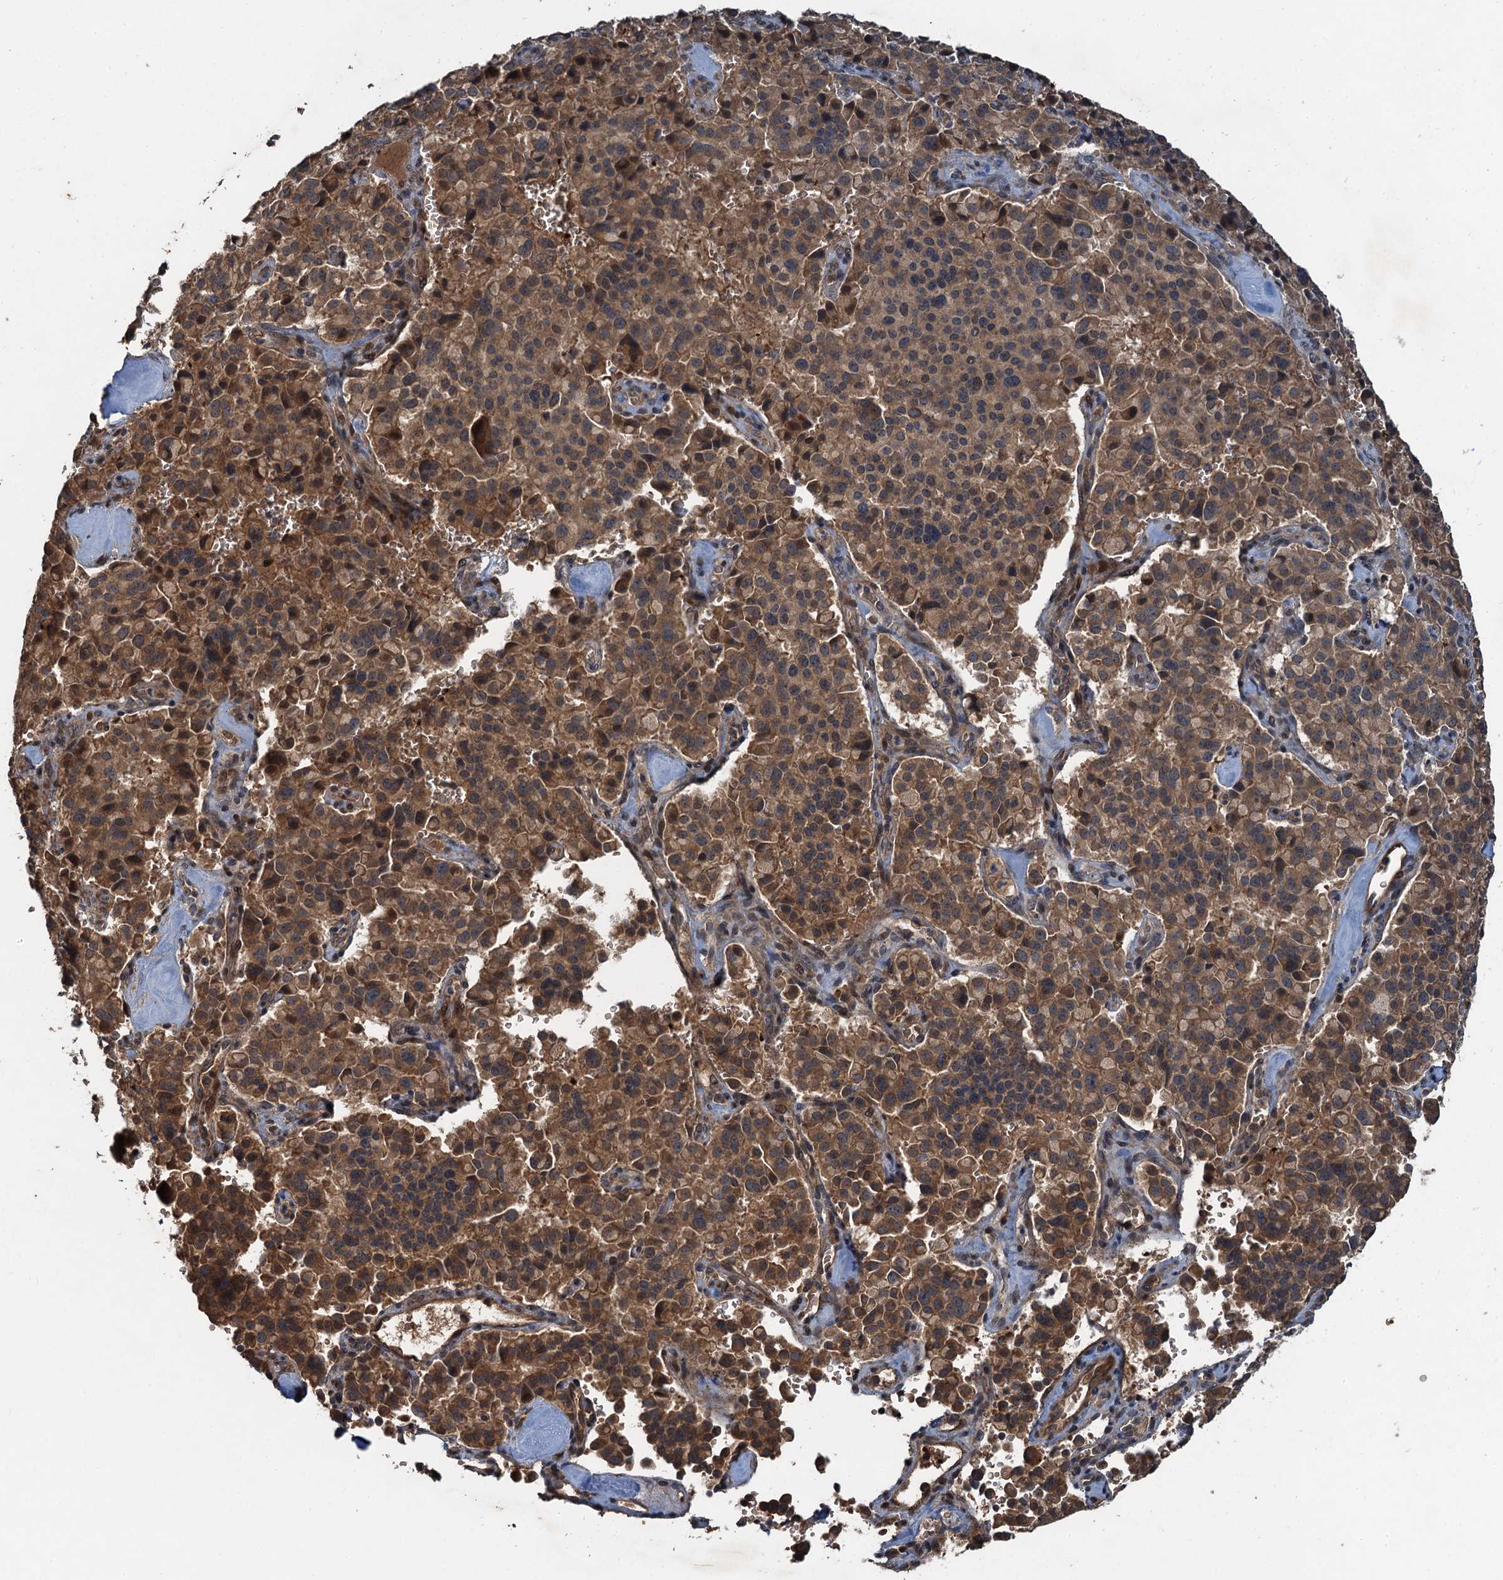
{"staining": {"intensity": "moderate", "quantity": ">75%", "location": "cytoplasmic/membranous"}, "tissue": "pancreatic cancer", "cell_type": "Tumor cells", "image_type": "cancer", "snomed": [{"axis": "morphology", "description": "Adenocarcinoma, NOS"}, {"axis": "topography", "description": "Pancreas"}], "caption": "Immunohistochemical staining of adenocarcinoma (pancreatic) shows medium levels of moderate cytoplasmic/membranous staining in approximately >75% of tumor cells. Nuclei are stained in blue.", "gene": "SNX32", "patient": {"sex": "male", "age": 65}}